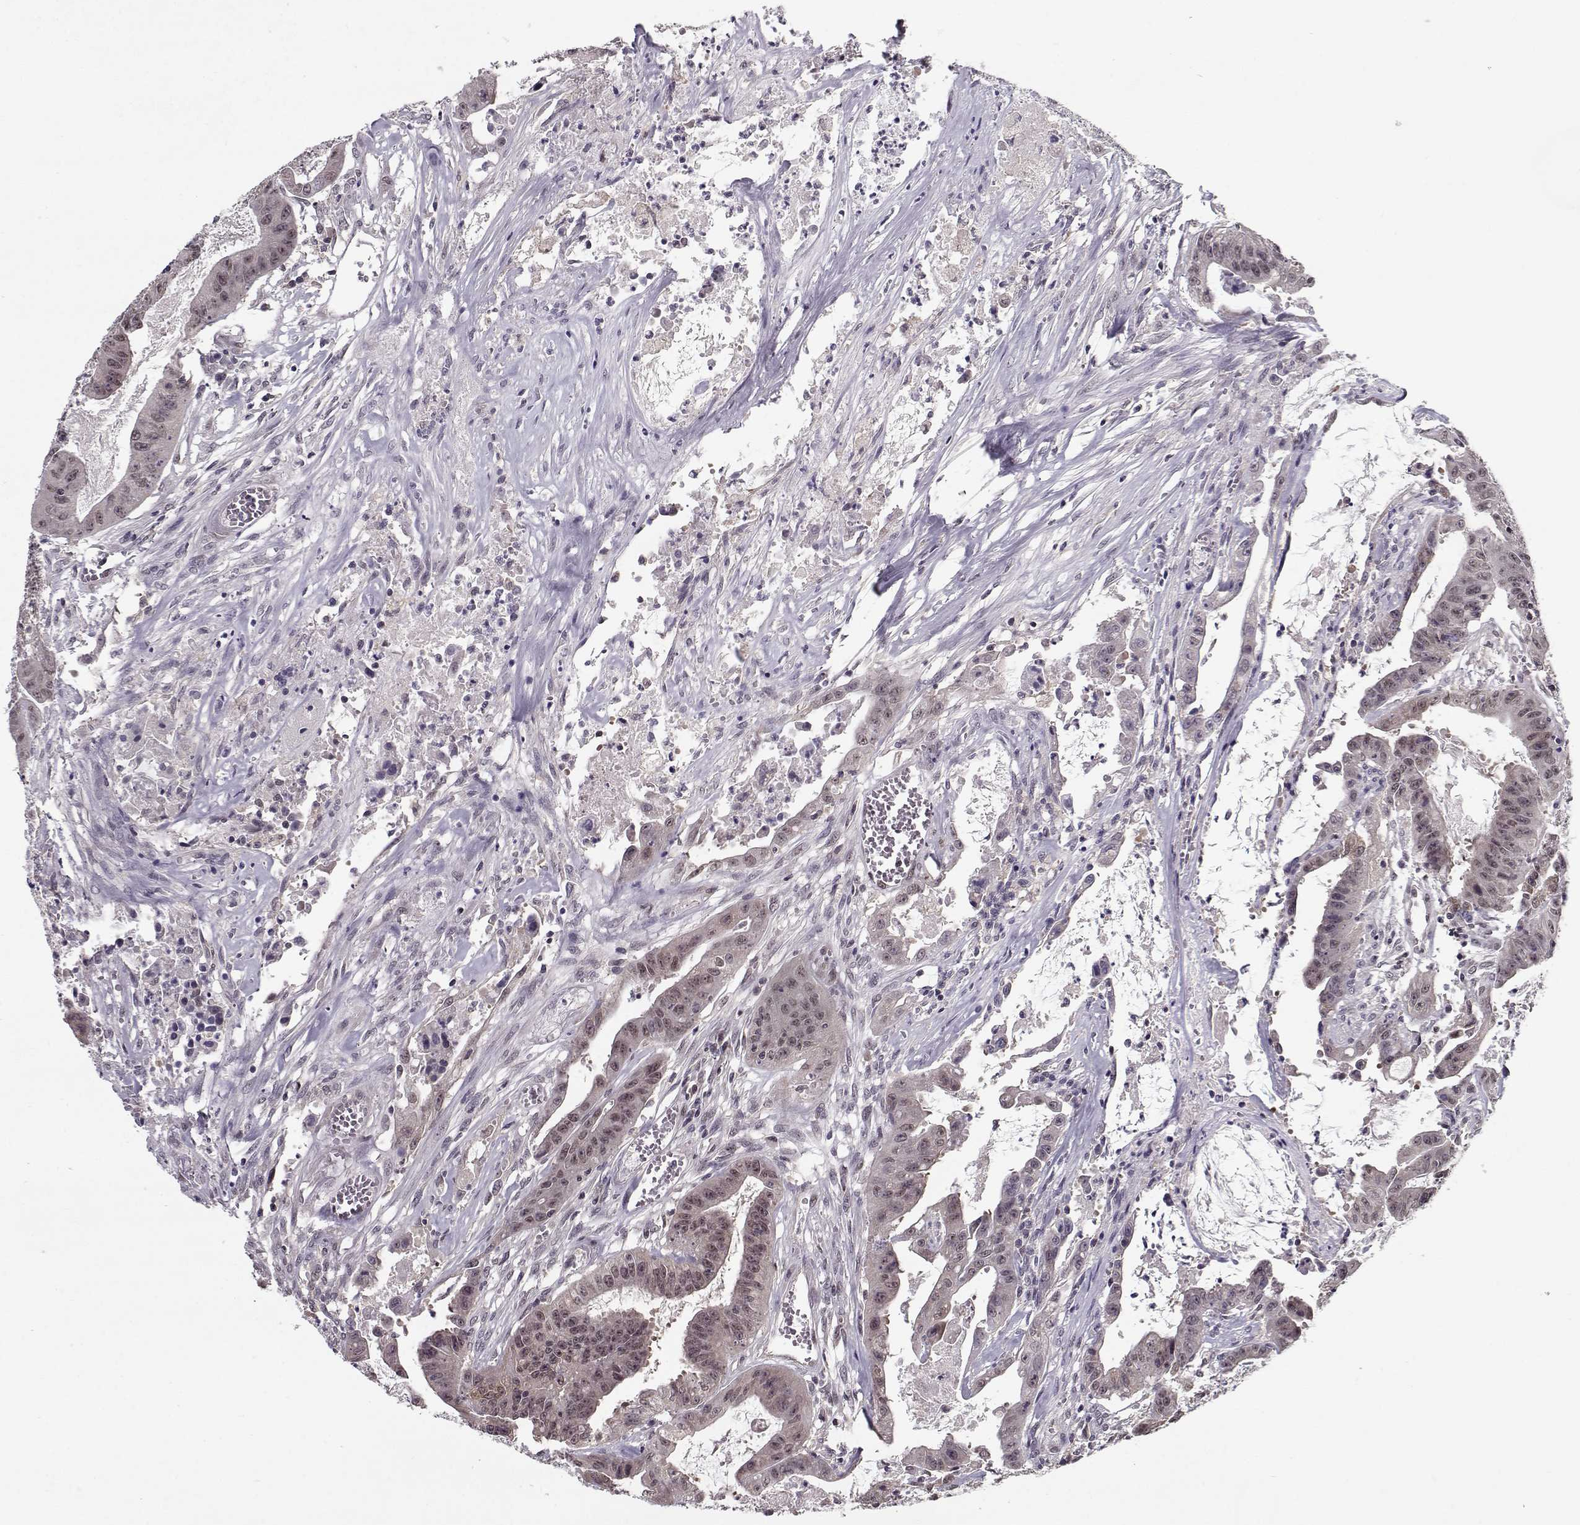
{"staining": {"intensity": "weak", "quantity": "25%-75%", "location": "cytoplasmic/membranous,nuclear"}, "tissue": "colorectal cancer", "cell_type": "Tumor cells", "image_type": "cancer", "snomed": [{"axis": "morphology", "description": "Adenocarcinoma, NOS"}, {"axis": "topography", "description": "Colon"}], "caption": "The micrograph shows a brown stain indicating the presence of a protein in the cytoplasmic/membranous and nuclear of tumor cells in adenocarcinoma (colorectal). (DAB (3,3'-diaminobenzidine) IHC, brown staining for protein, blue staining for nuclei).", "gene": "TESPA1", "patient": {"sex": "male", "age": 33}}